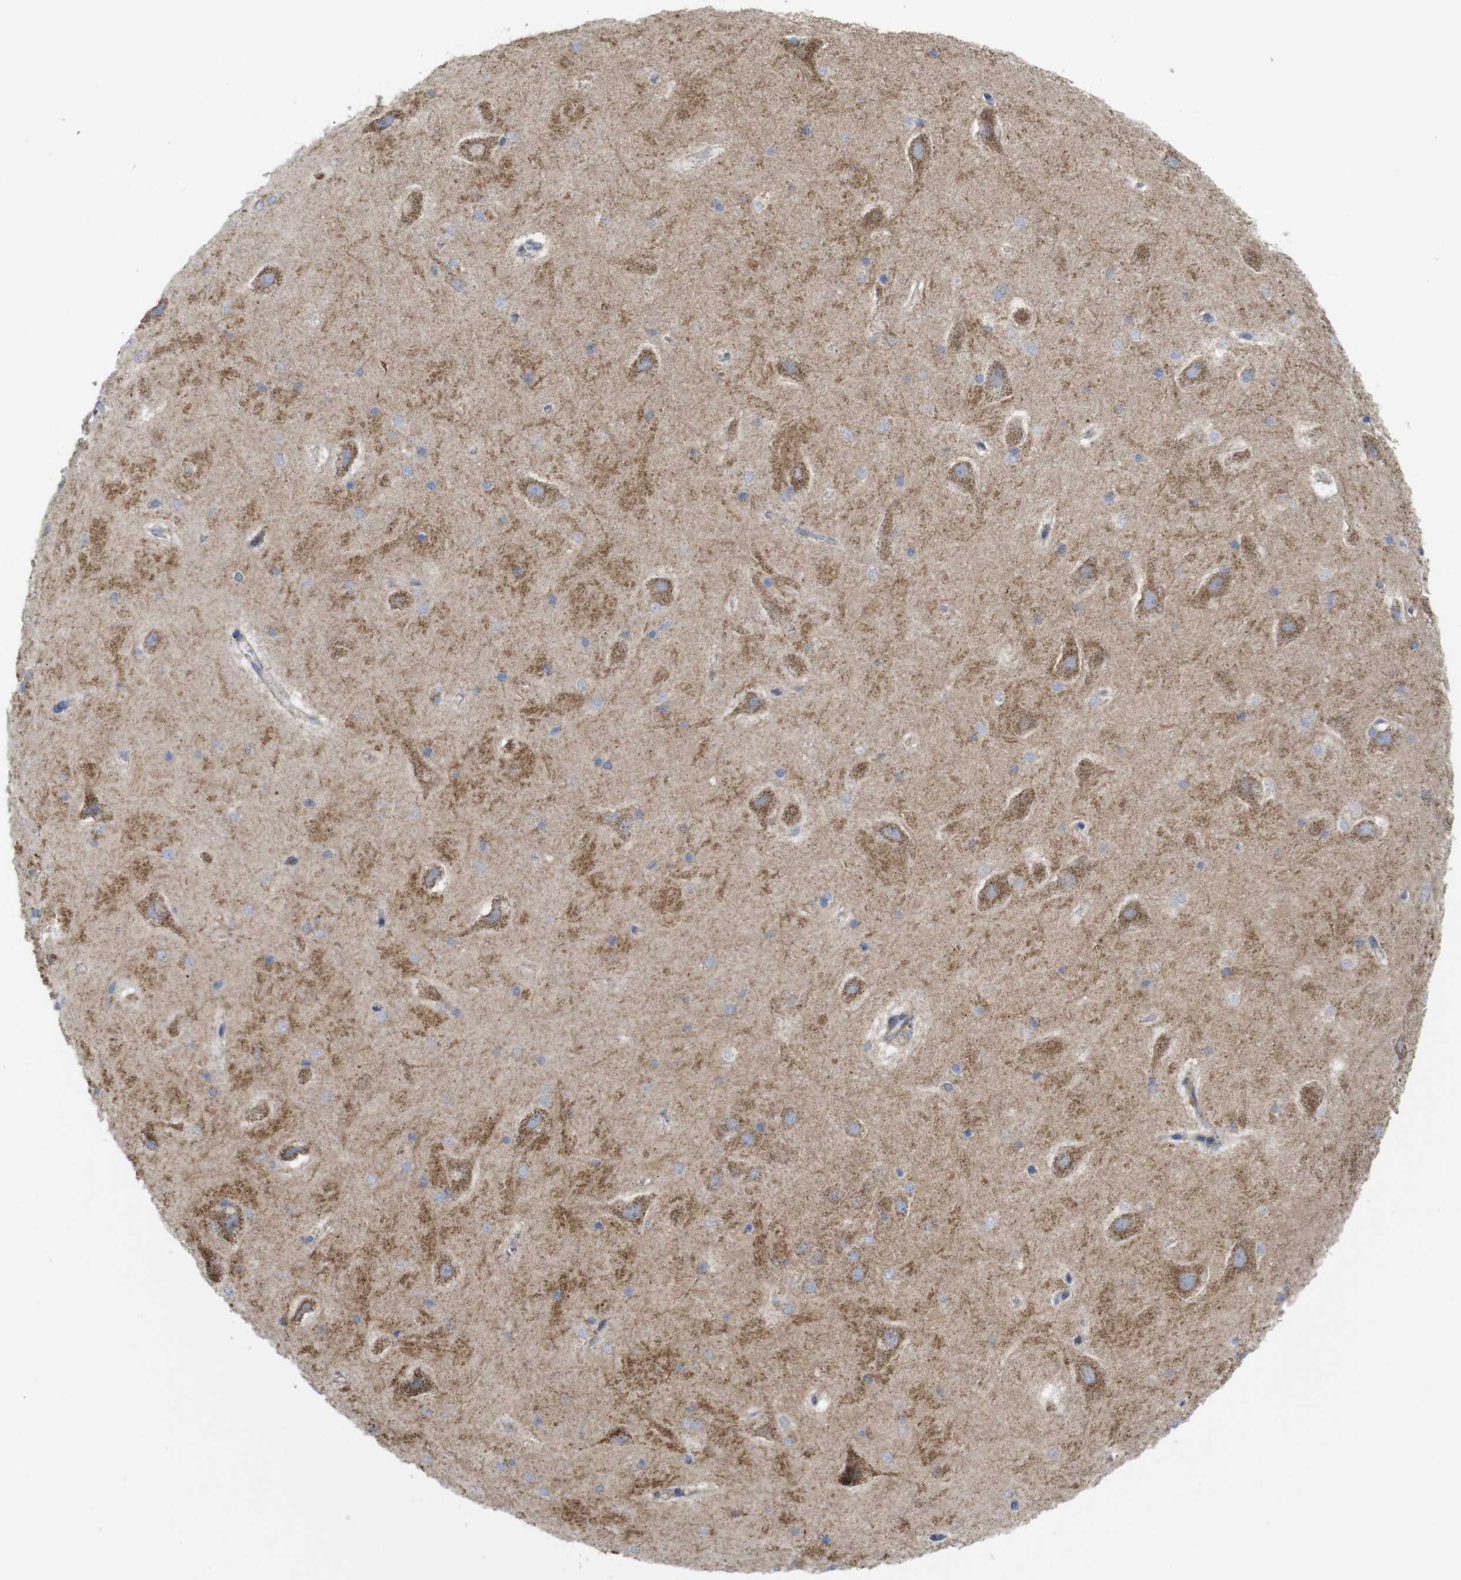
{"staining": {"intensity": "moderate", "quantity": "<25%", "location": "cytoplasmic/membranous"}, "tissue": "hippocampus", "cell_type": "Glial cells", "image_type": "normal", "snomed": [{"axis": "morphology", "description": "Normal tissue, NOS"}, {"axis": "topography", "description": "Hippocampus"}], "caption": "IHC photomicrograph of unremarkable hippocampus stained for a protein (brown), which reveals low levels of moderate cytoplasmic/membranous expression in approximately <25% of glial cells.", "gene": "FAM171B", "patient": {"sex": "male", "age": 45}}